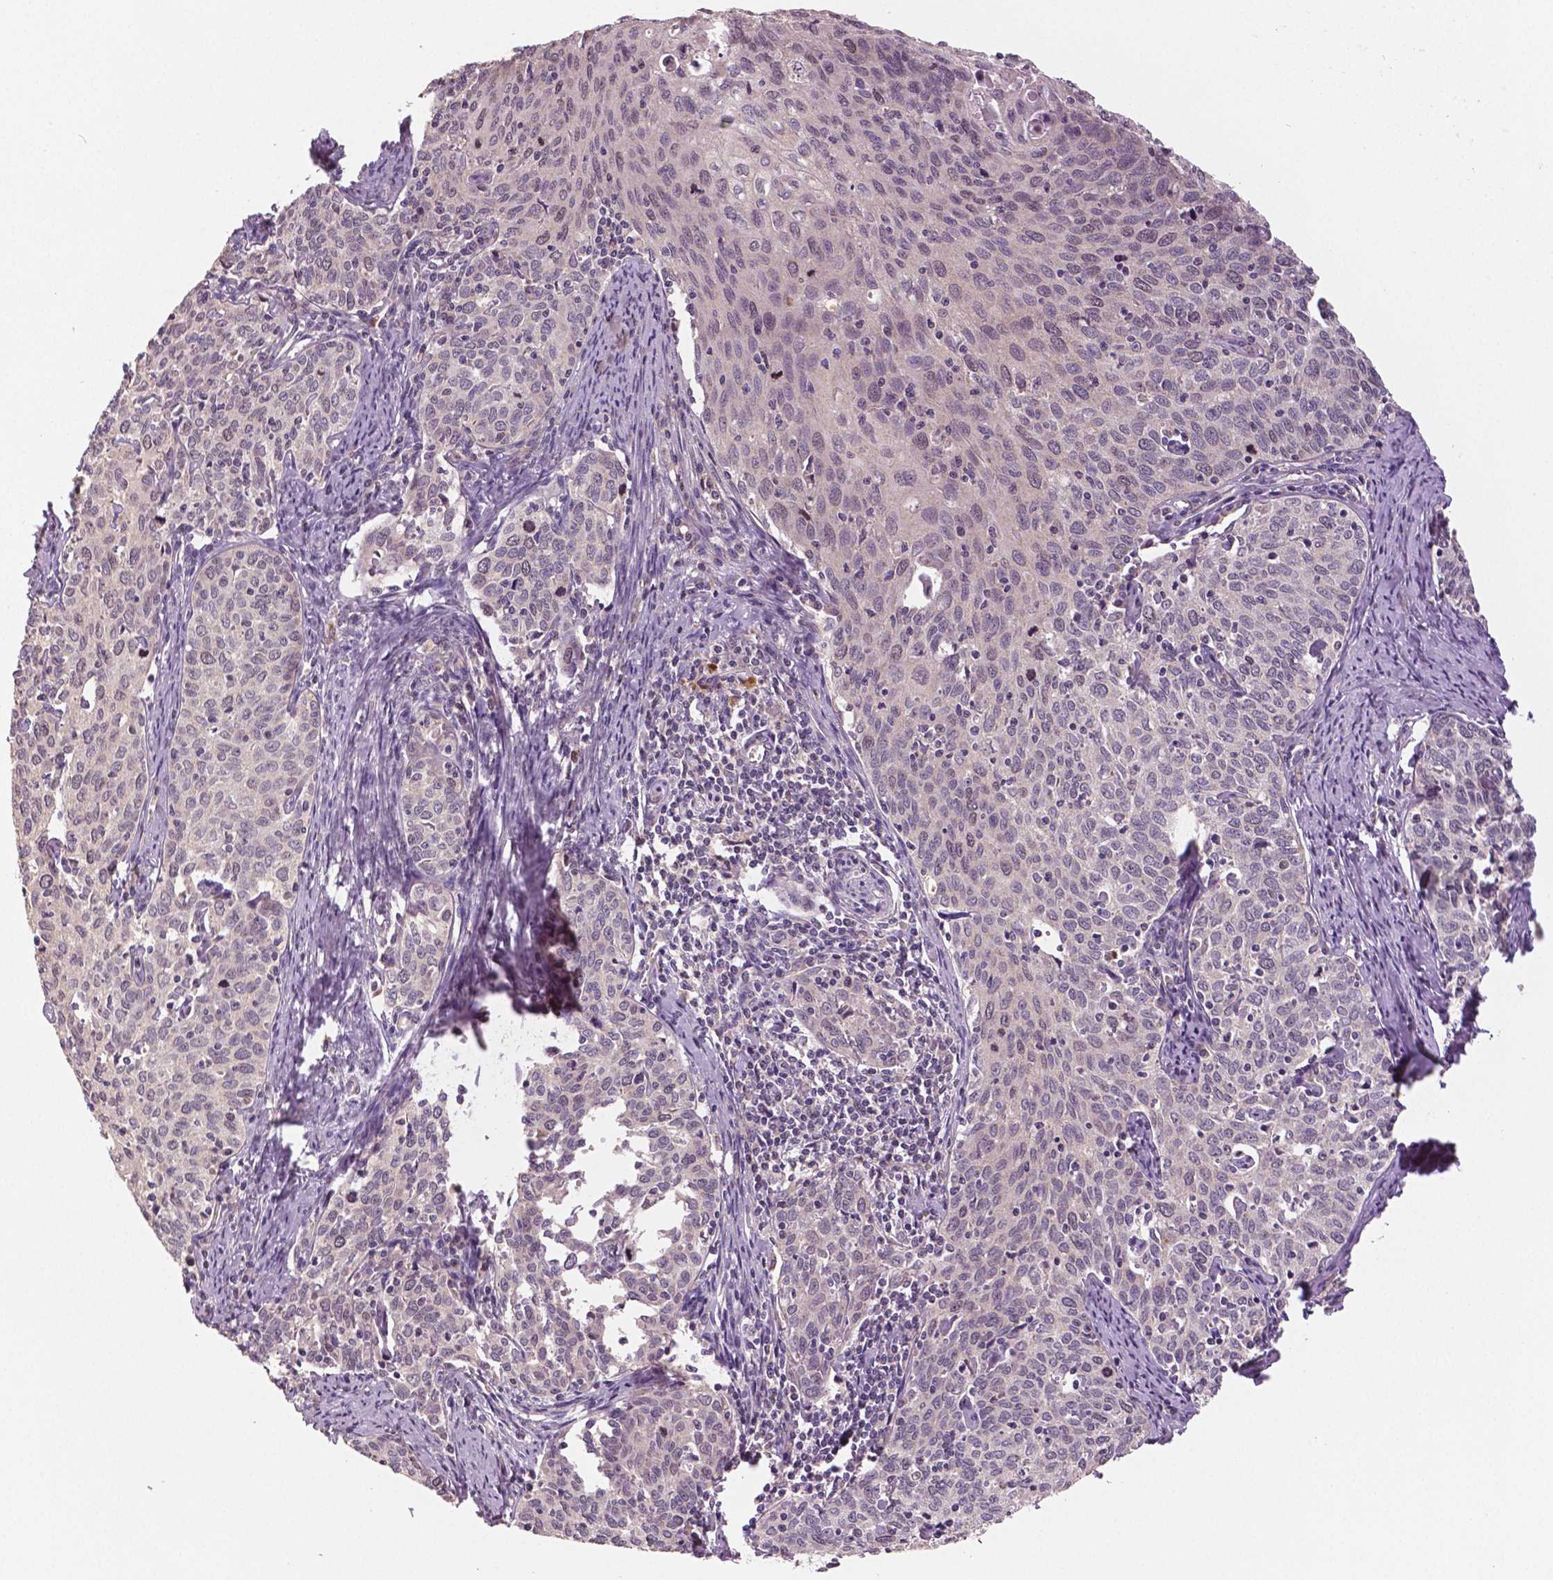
{"staining": {"intensity": "weak", "quantity": "<25%", "location": "nuclear"}, "tissue": "cervical cancer", "cell_type": "Tumor cells", "image_type": "cancer", "snomed": [{"axis": "morphology", "description": "Squamous cell carcinoma, NOS"}, {"axis": "topography", "description": "Cervix"}], "caption": "A histopathology image of squamous cell carcinoma (cervical) stained for a protein exhibits no brown staining in tumor cells.", "gene": "MKI67", "patient": {"sex": "female", "age": 62}}